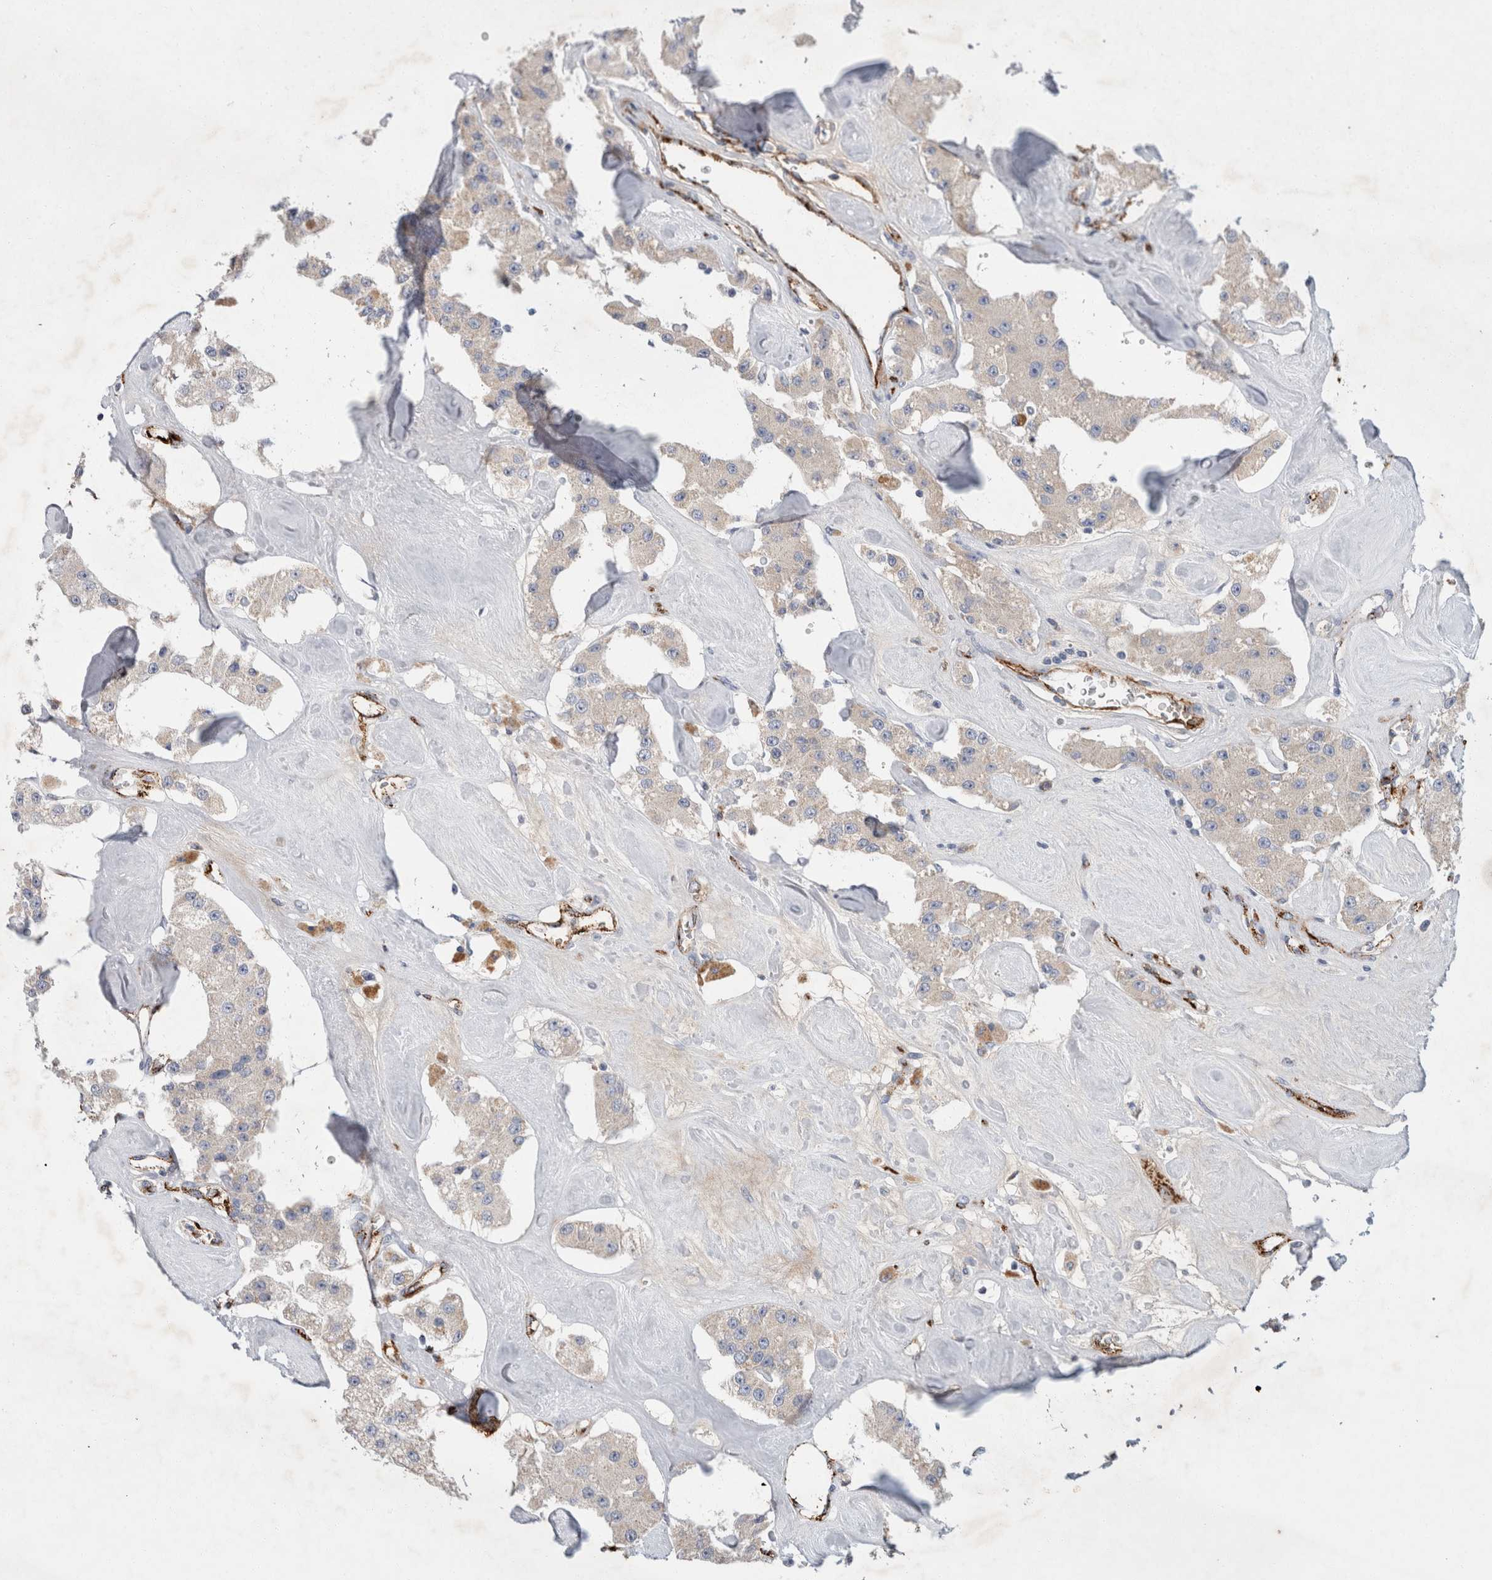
{"staining": {"intensity": "weak", "quantity": "<25%", "location": "cytoplasmic/membranous"}, "tissue": "carcinoid", "cell_type": "Tumor cells", "image_type": "cancer", "snomed": [{"axis": "morphology", "description": "Carcinoid, malignant, NOS"}, {"axis": "topography", "description": "Pancreas"}], "caption": "An image of human carcinoid is negative for staining in tumor cells.", "gene": "IARS2", "patient": {"sex": "male", "age": 41}}